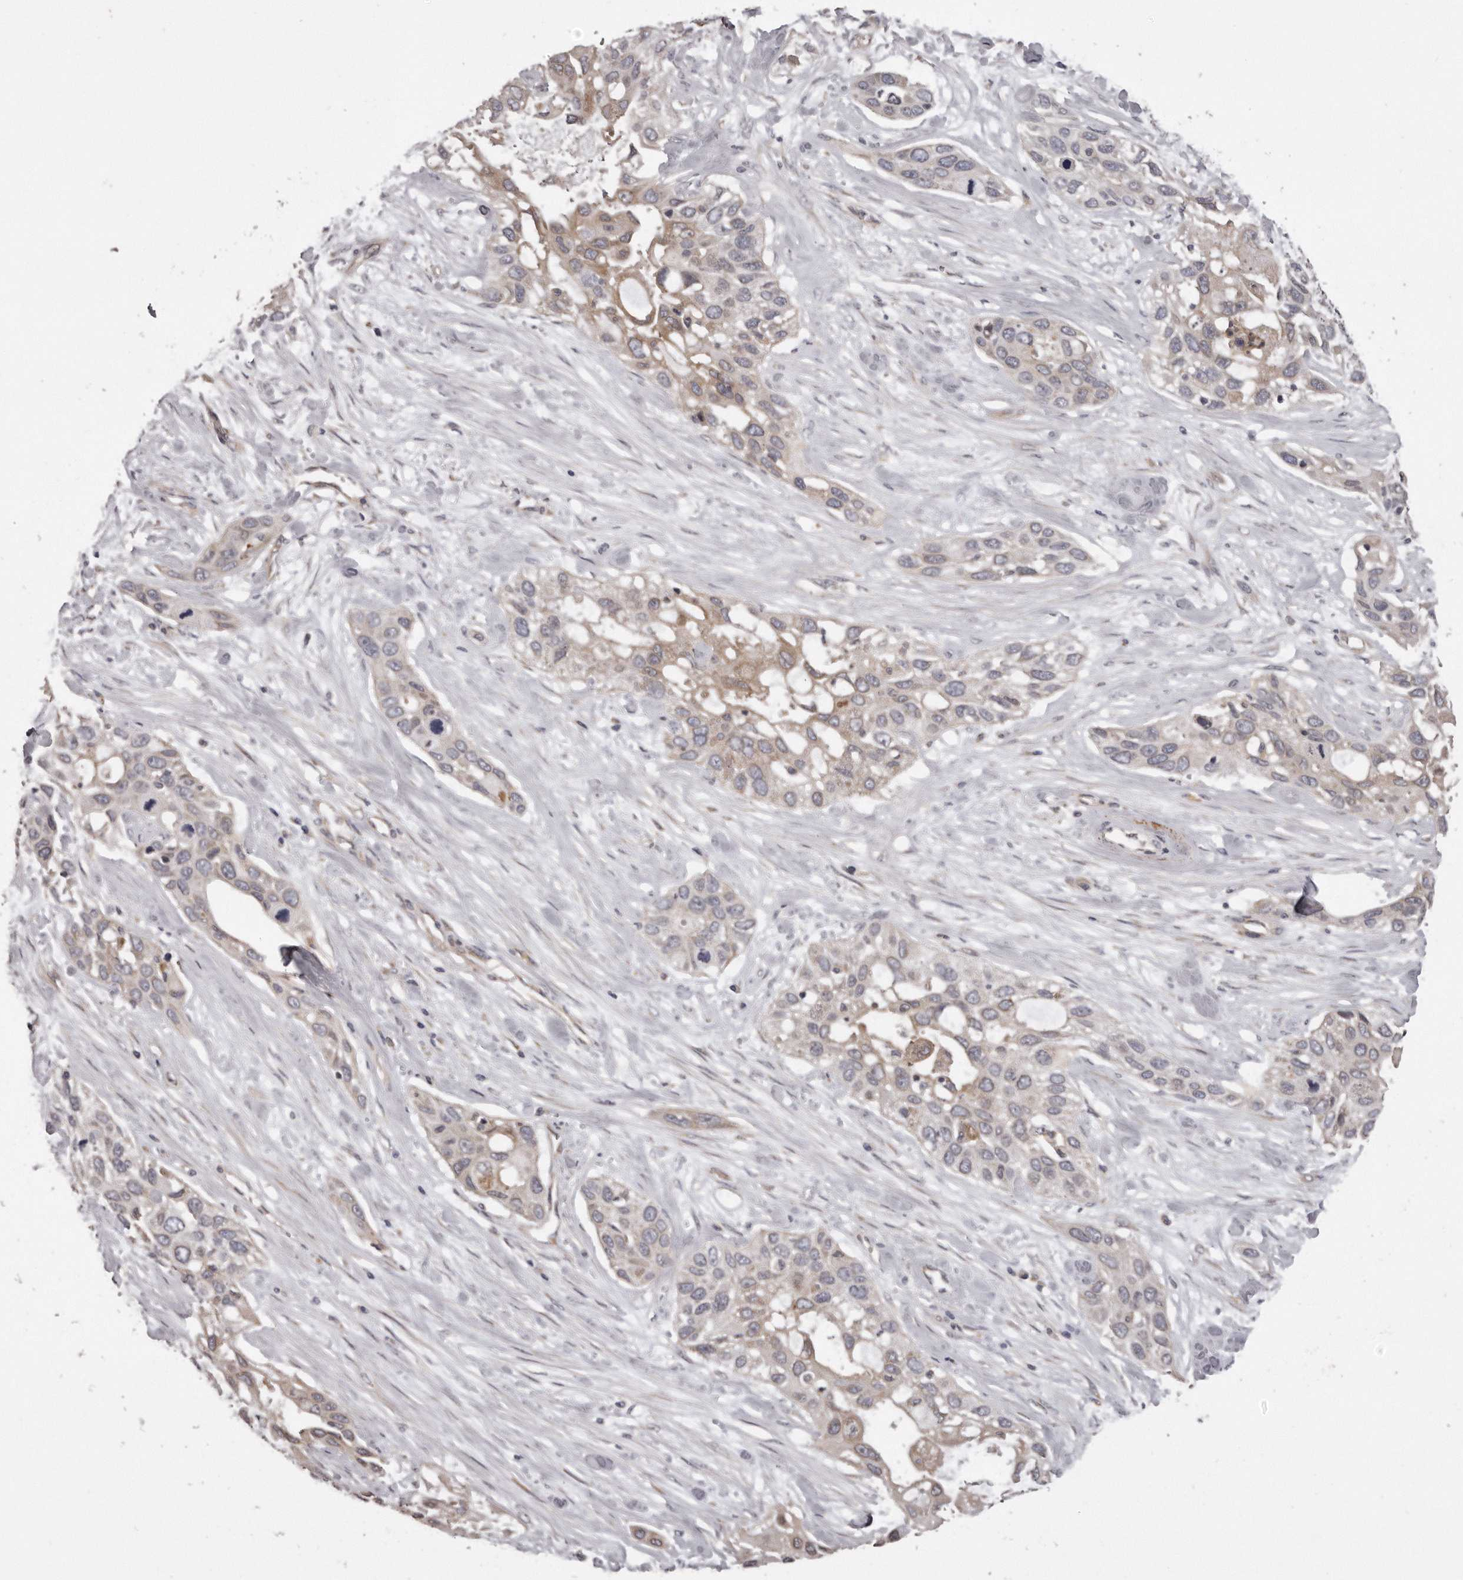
{"staining": {"intensity": "weak", "quantity": "25%-75%", "location": "cytoplasmic/membranous"}, "tissue": "pancreatic cancer", "cell_type": "Tumor cells", "image_type": "cancer", "snomed": [{"axis": "morphology", "description": "Adenocarcinoma, NOS"}, {"axis": "topography", "description": "Pancreas"}], "caption": "Immunohistochemical staining of human pancreatic adenocarcinoma exhibits low levels of weak cytoplasmic/membranous positivity in approximately 25%-75% of tumor cells. (IHC, brightfield microscopy, high magnification).", "gene": "ARMCX1", "patient": {"sex": "female", "age": 60}}